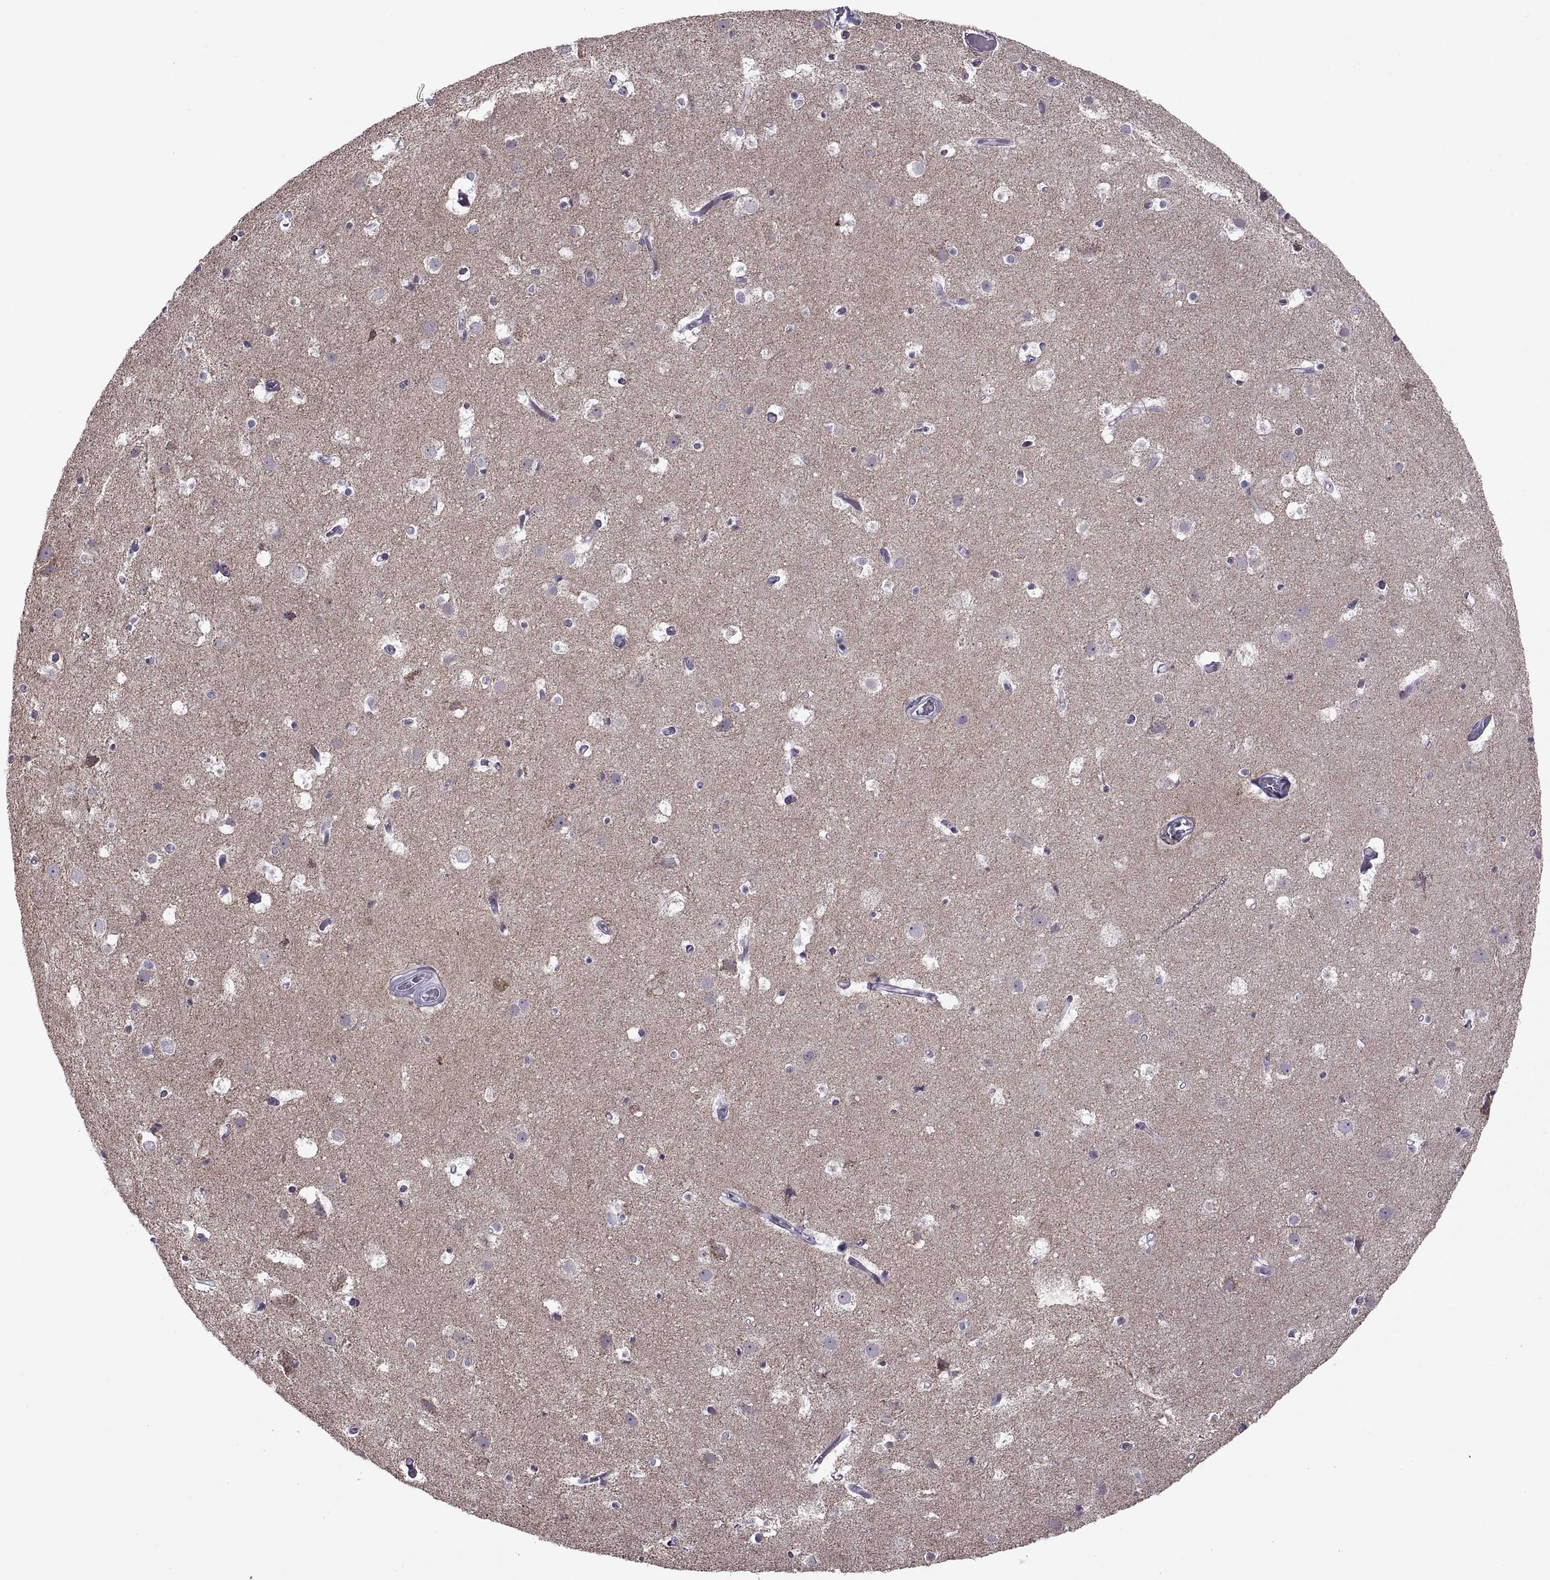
{"staining": {"intensity": "negative", "quantity": "none", "location": "none"}, "tissue": "cerebral cortex", "cell_type": "Endothelial cells", "image_type": "normal", "snomed": [{"axis": "morphology", "description": "Normal tissue, NOS"}, {"axis": "topography", "description": "Cerebral cortex"}], "caption": "IHC photomicrograph of benign cerebral cortex stained for a protein (brown), which displays no positivity in endothelial cells.", "gene": "ASIC2", "patient": {"sex": "female", "age": 52}}